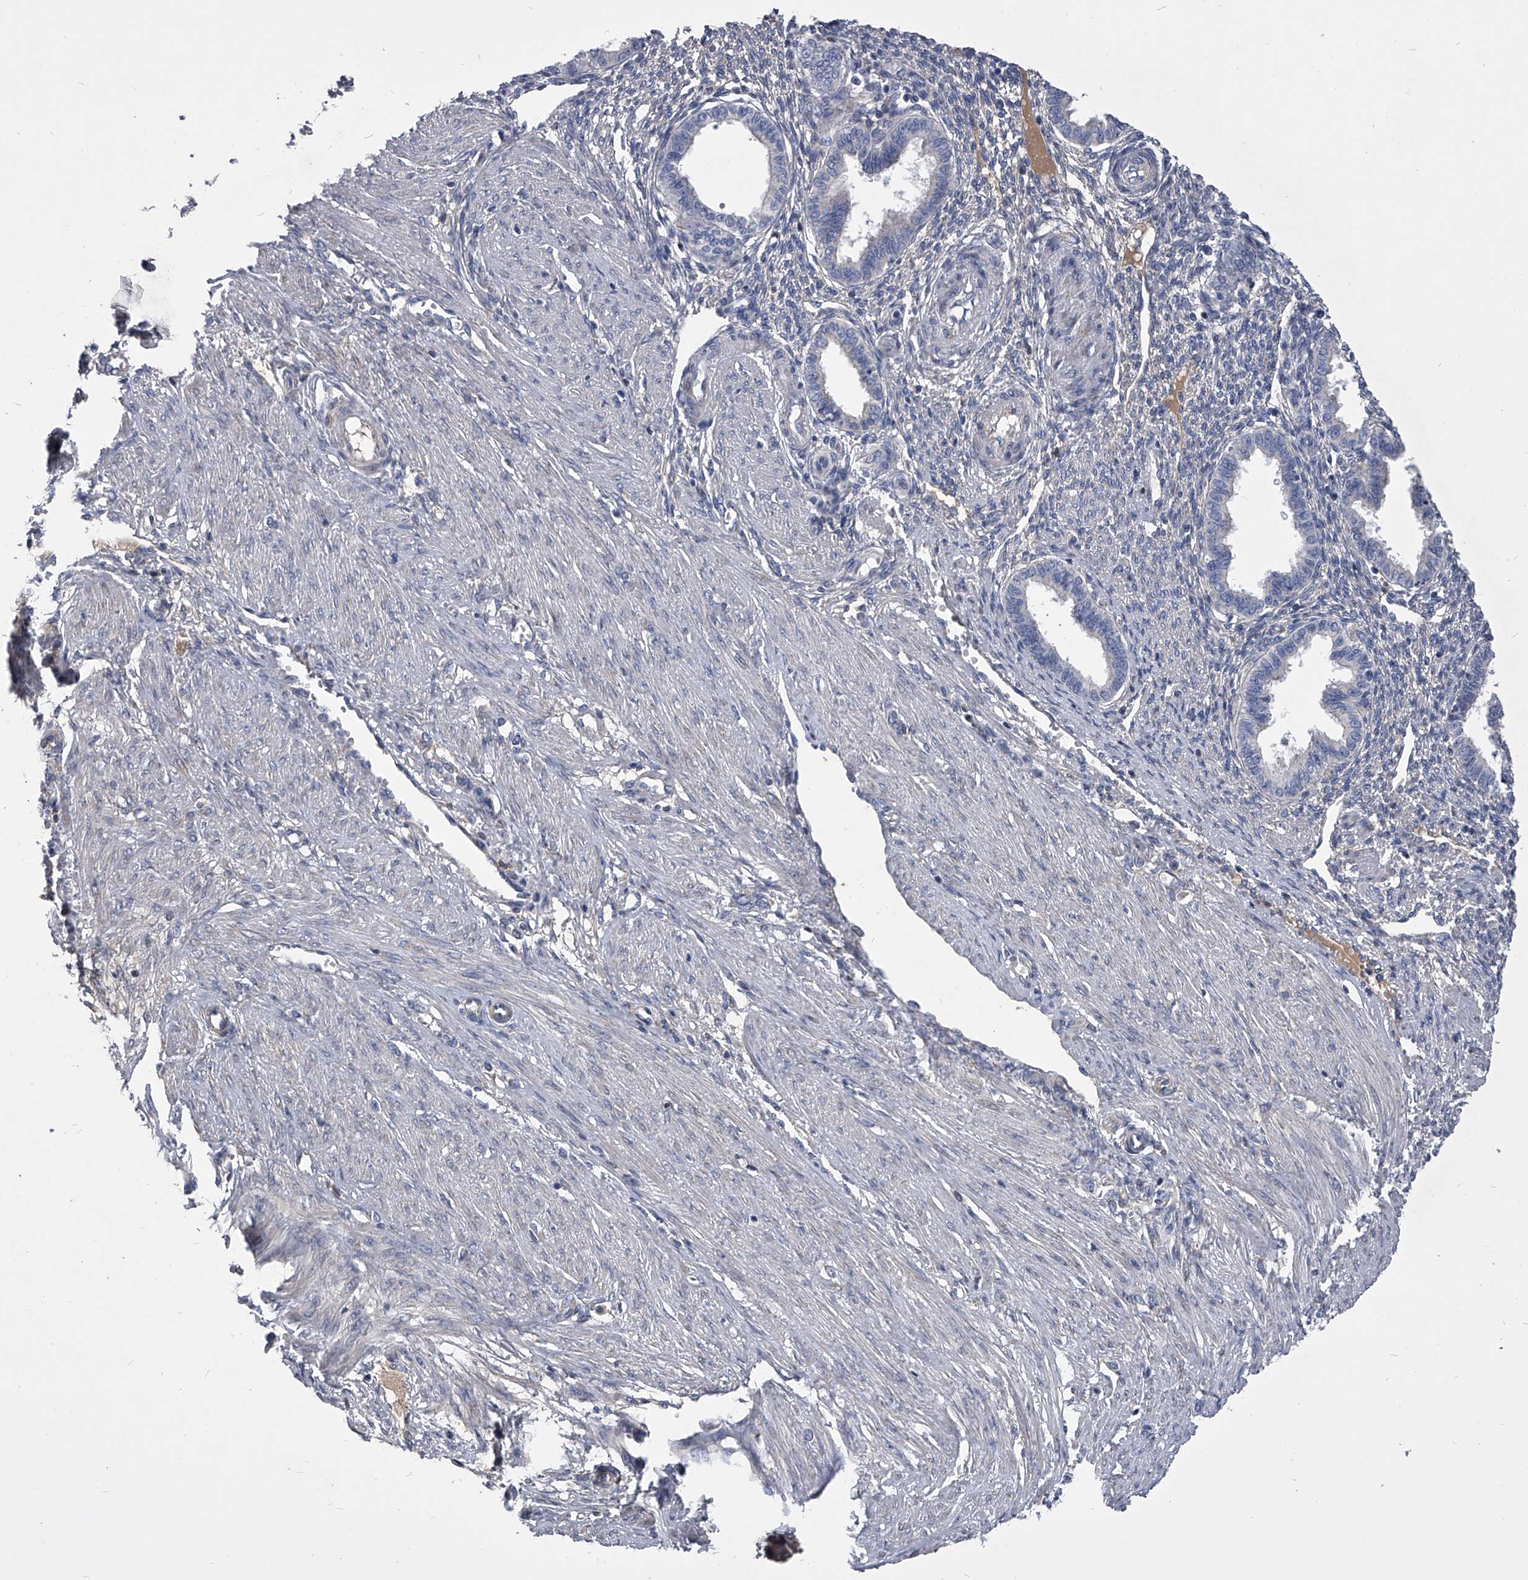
{"staining": {"intensity": "negative", "quantity": "none", "location": "none"}, "tissue": "endometrium", "cell_type": "Cells in endometrial stroma", "image_type": "normal", "snomed": [{"axis": "morphology", "description": "Normal tissue, NOS"}, {"axis": "topography", "description": "Endometrium"}], "caption": "The image displays no significant expression in cells in endometrial stroma of endometrium.", "gene": "CCR4", "patient": {"sex": "female", "age": 33}}